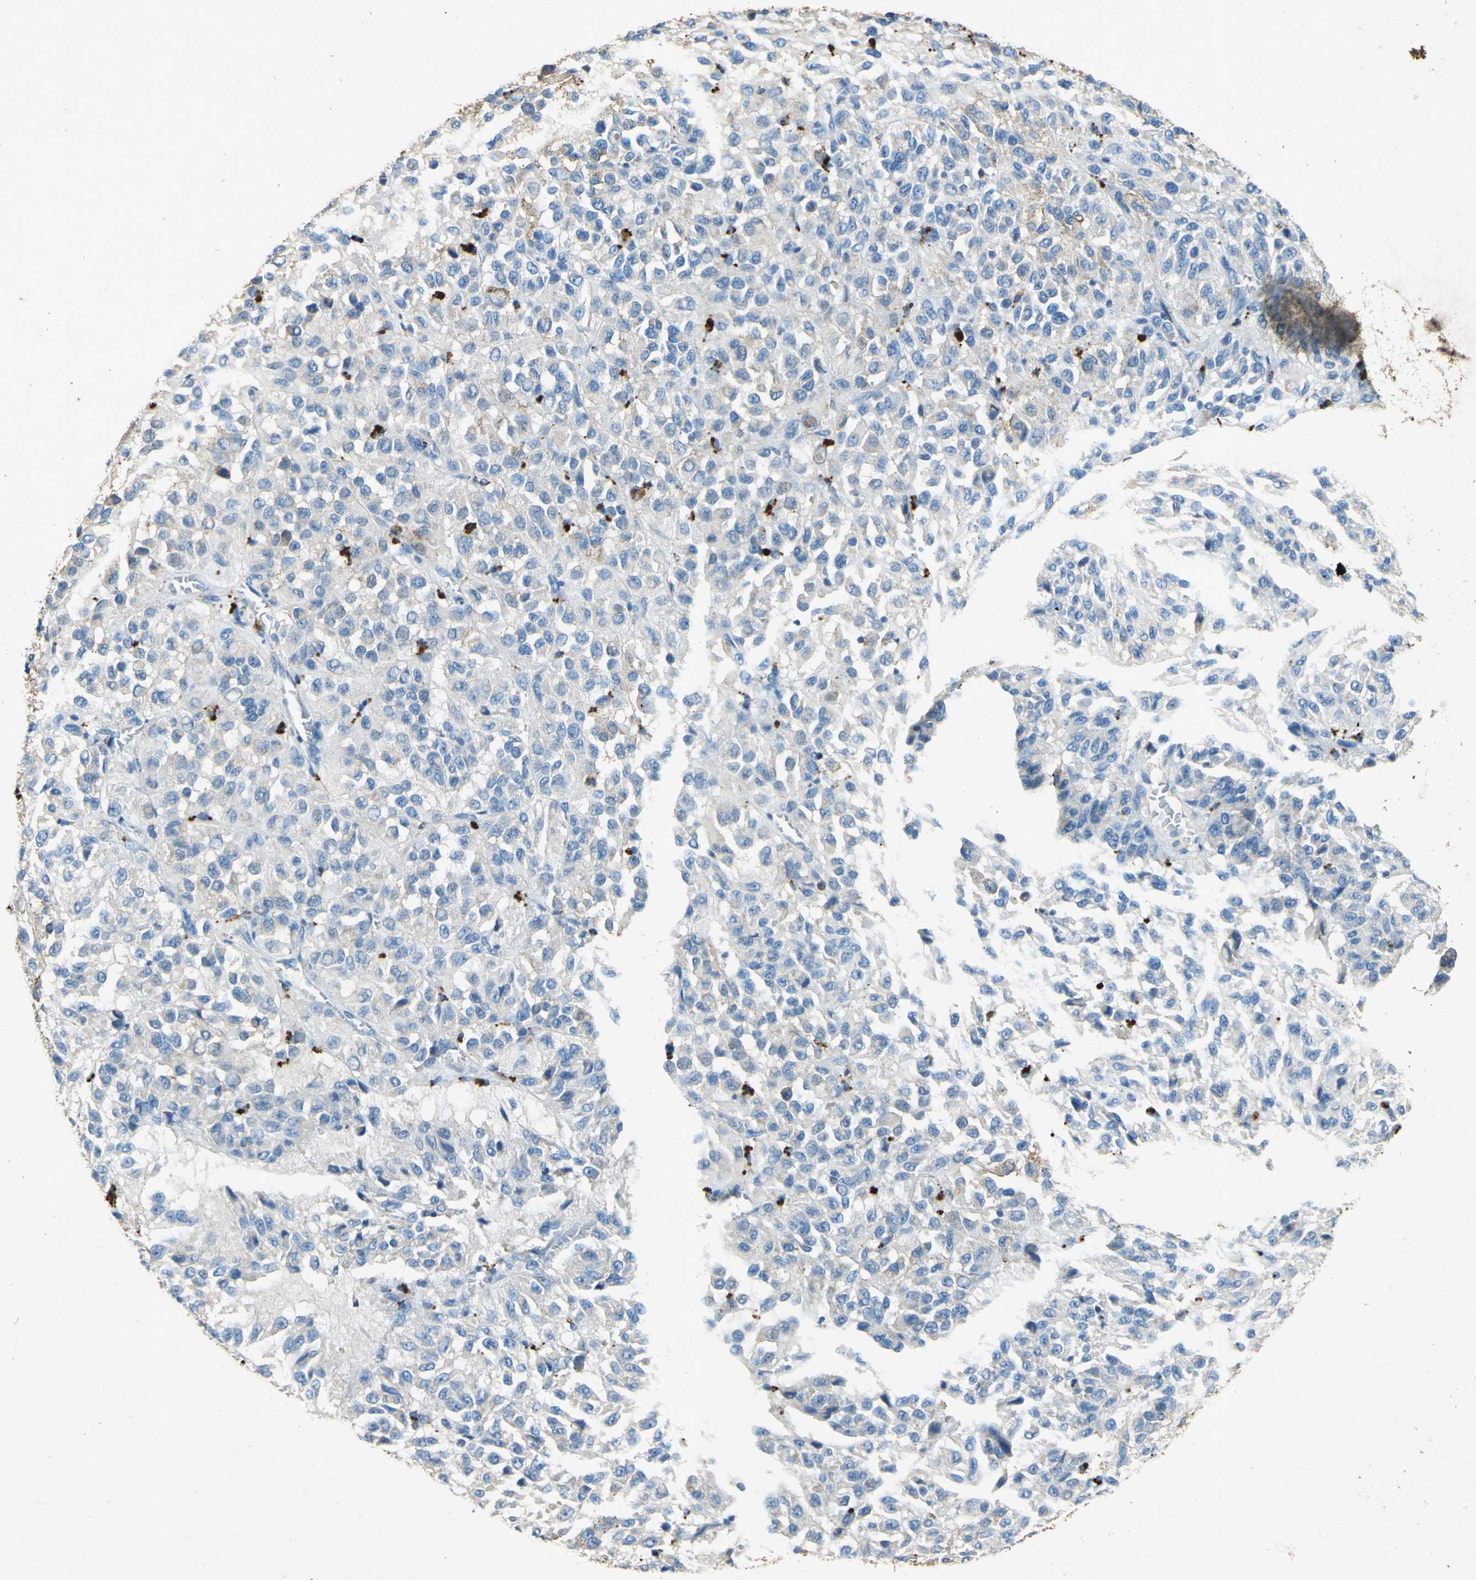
{"staining": {"intensity": "weak", "quantity": ">75%", "location": "cytoplasmic/membranous"}, "tissue": "melanoma", "cell_type": "Tumor cells", "image_type": "cancer", "snomed": [{"axis": "morphology", "description": "Malignant melanoma, Metastatic site"}, {"axis": "topography", "description": "Lung"}], "caption": "DAB immunohistochemical staining of malignant melanoma (metastatic site) demonstrates weak cytoplasmic/membranous protein expression in approximately >75% of tumor cells. (IHC, brightfield microscopy, high magnification).", "gene": "ADAMTS5", "patient": {"sex": "male", "age": 64}}